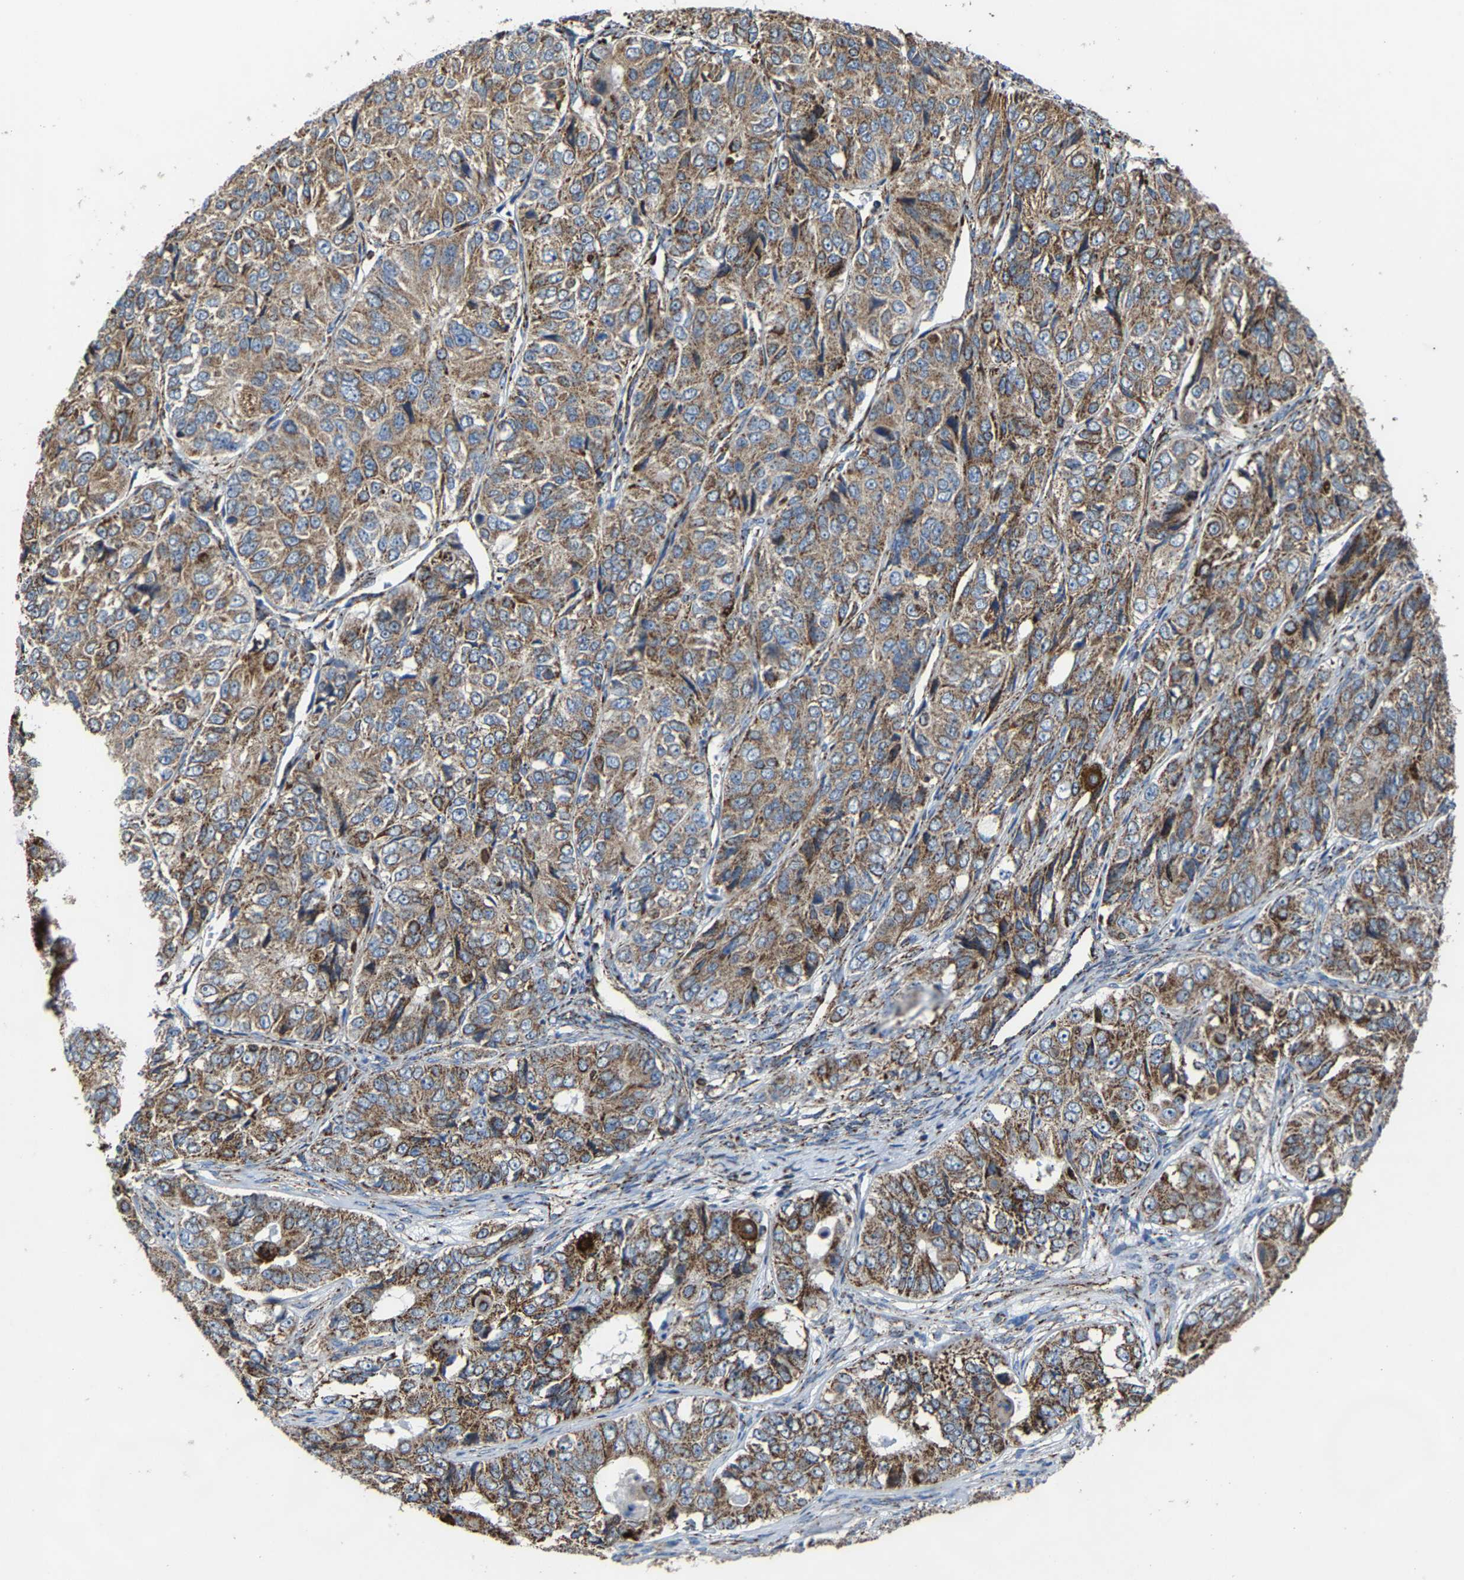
{"staining": {"intensity": "moderate", "quantity": ">75%", "location": "cytoplasmic/membranous"}, "tissue": "ovarian cancer", "cell_type": "Tumor cells", "image_type": "cancer", "snomed": [{"axis": "morphology", "description": "Carcinoma, endometroid"}, {"axis": "topography", "description": "Ovary"}], "caption": "Tumor cells exhibit moderate cytoplasmic/membranous positivity in about >75% of cells in ovarian cancer. (Brightfield microscopy of DAB IHC at high magnification).", "gene": "NDUFV3", "patient": {"sex": "female", "age": 51}}